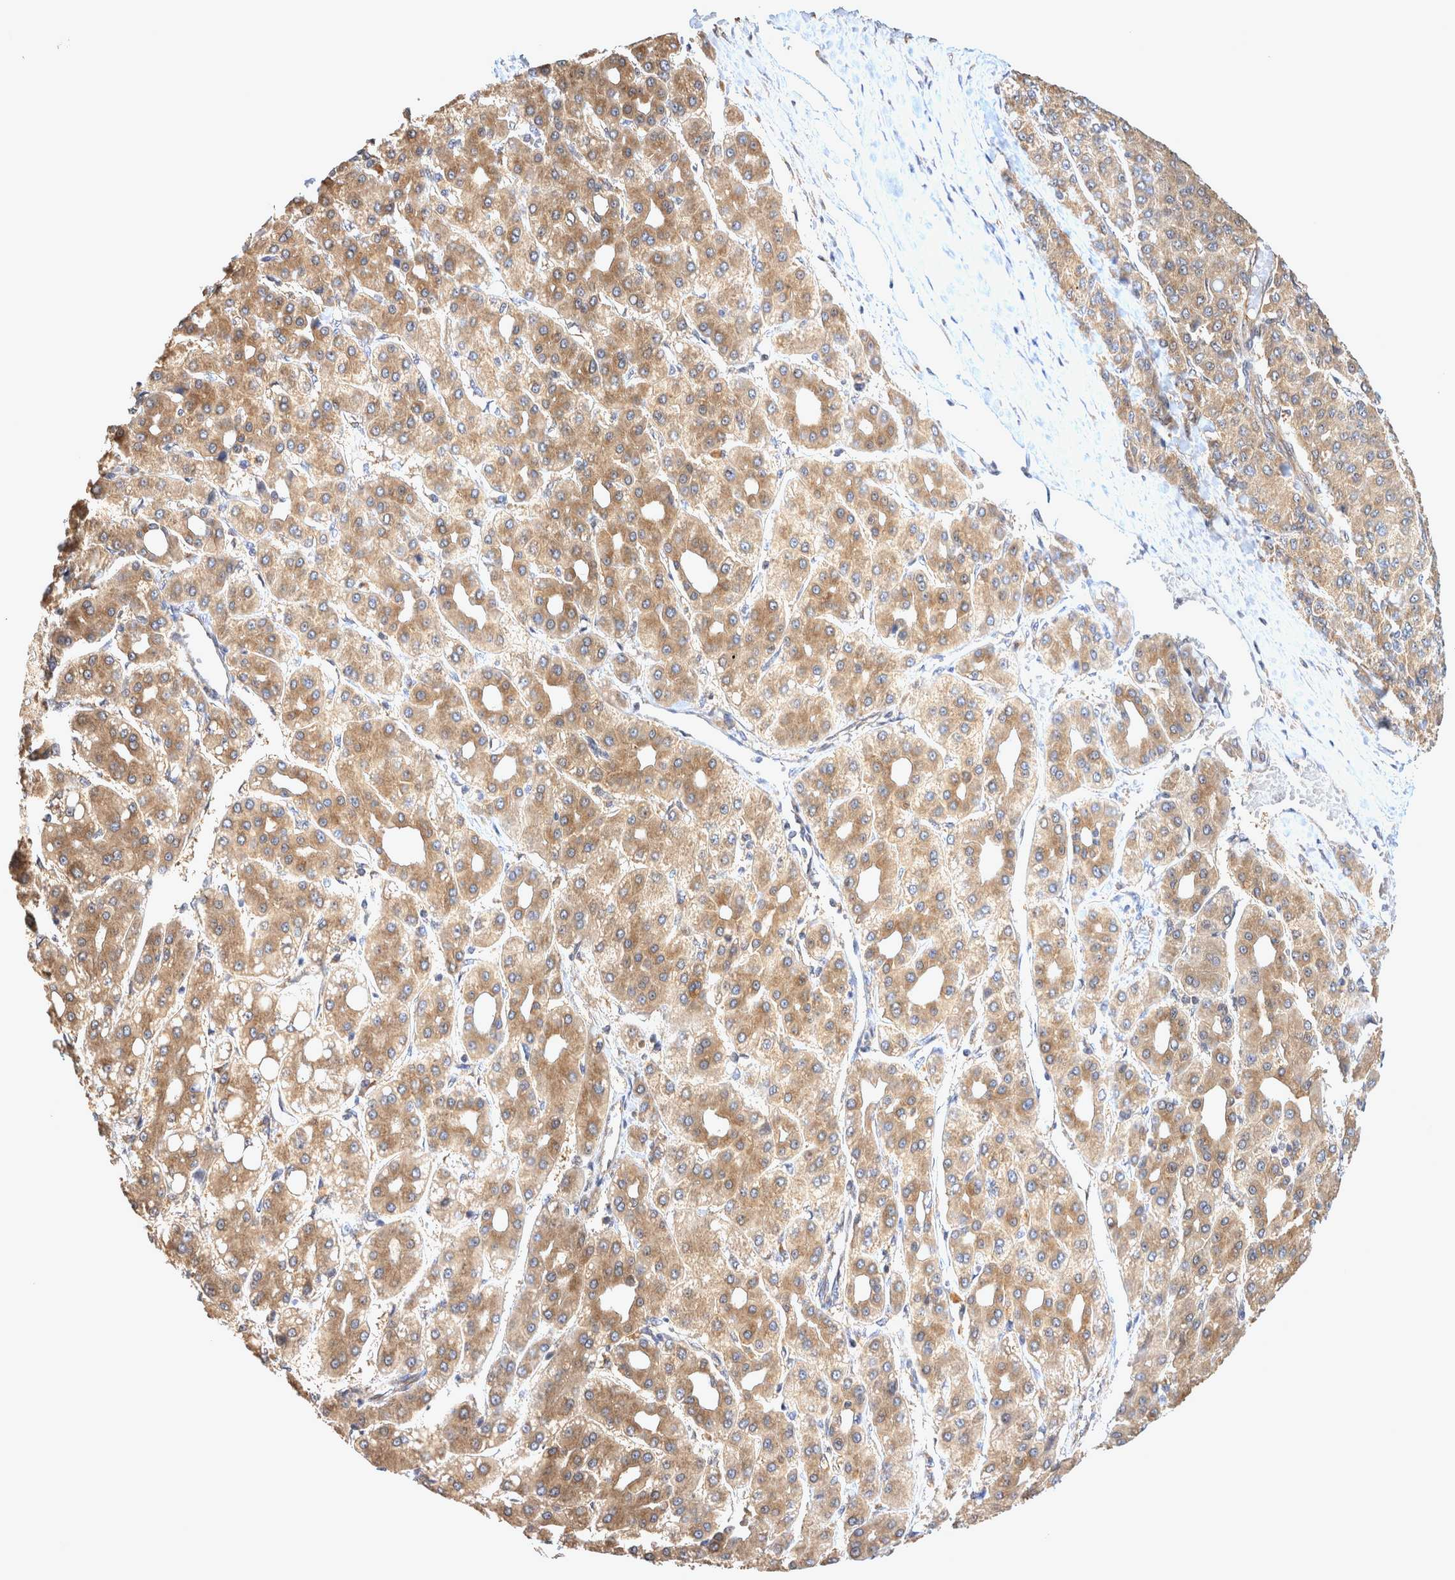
{"staining": {"intensity": "moderate", "quantity": ">75%", "location": "cytoplasmic/membranous"}, "tissue": "liver cancer", "cell_type": "Tumor cells", "image_type": "cancer", "snomed": [{"axis": "morphology", "description": "Carcinoma, Hepatocellular, NOS"}, {"axis": "topography", "description": "Liver"}], "caption": "About >75% of tumor cells in liver cancer (hepatocellular carcinoma) show moderate cytoplasmic/membranous protein expression as visualized by brown immunohistochemical staining.", "gene": "ATXN2", "patient": {"sex": "male", "age": 65}}